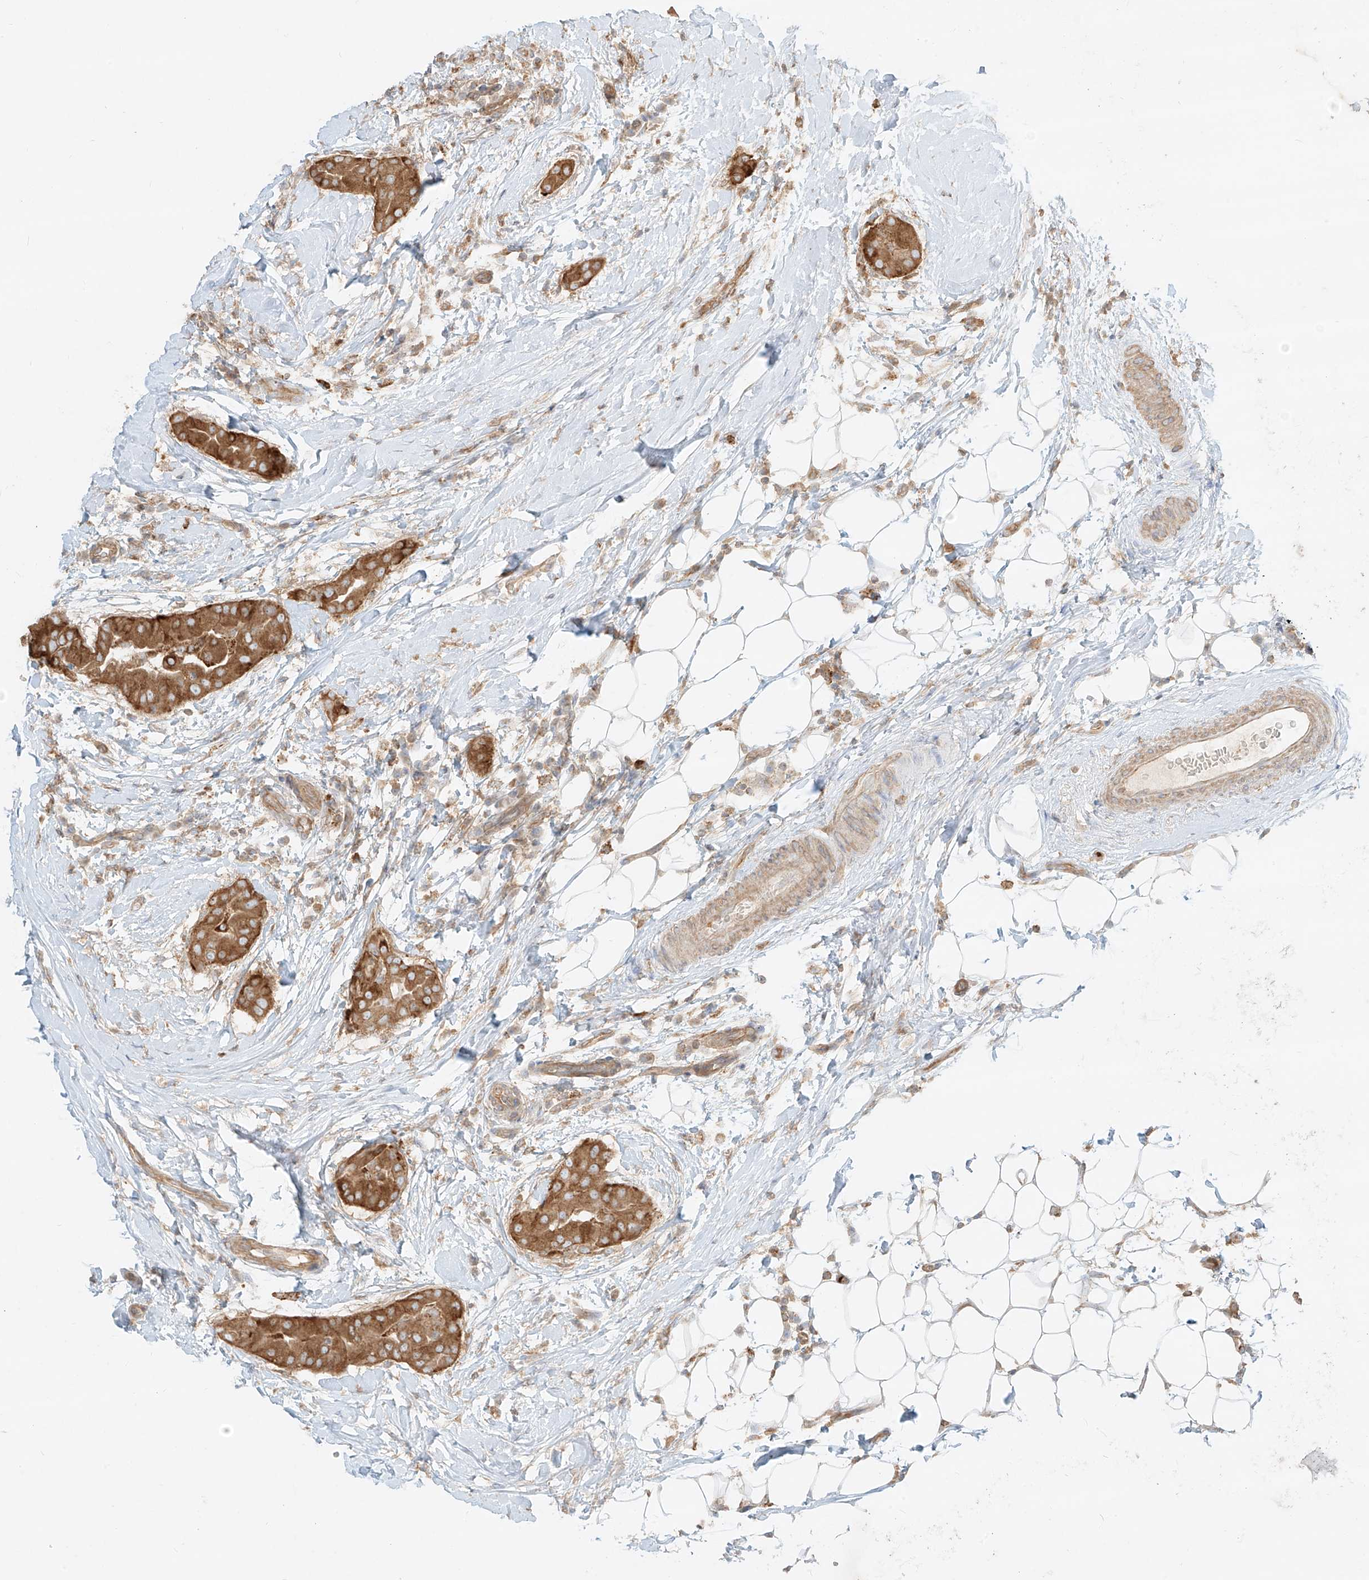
{"staining": {"intensity": "strong", "quantity": ">75%", "location": "cytoplasmic/membranous"}, "tissue": "thyroid cancer", "cell_type": "Tumor cells", "image_type": "cancer", "snomed": [{"axis": "morphology", "description": "Papillary adenocarcinoma, NOS"}, {"axis": "topography", "description": "Thyroid gland"}], "caption": "Human thyroid papillary adenocarcinoma stained with a brown dye exhibits strong cytoplasmic/membranous positive positivity in approximately >75% of tumor cells.", "gene": "CCDC115", "patient": {"sex": "male", "age": 33}}